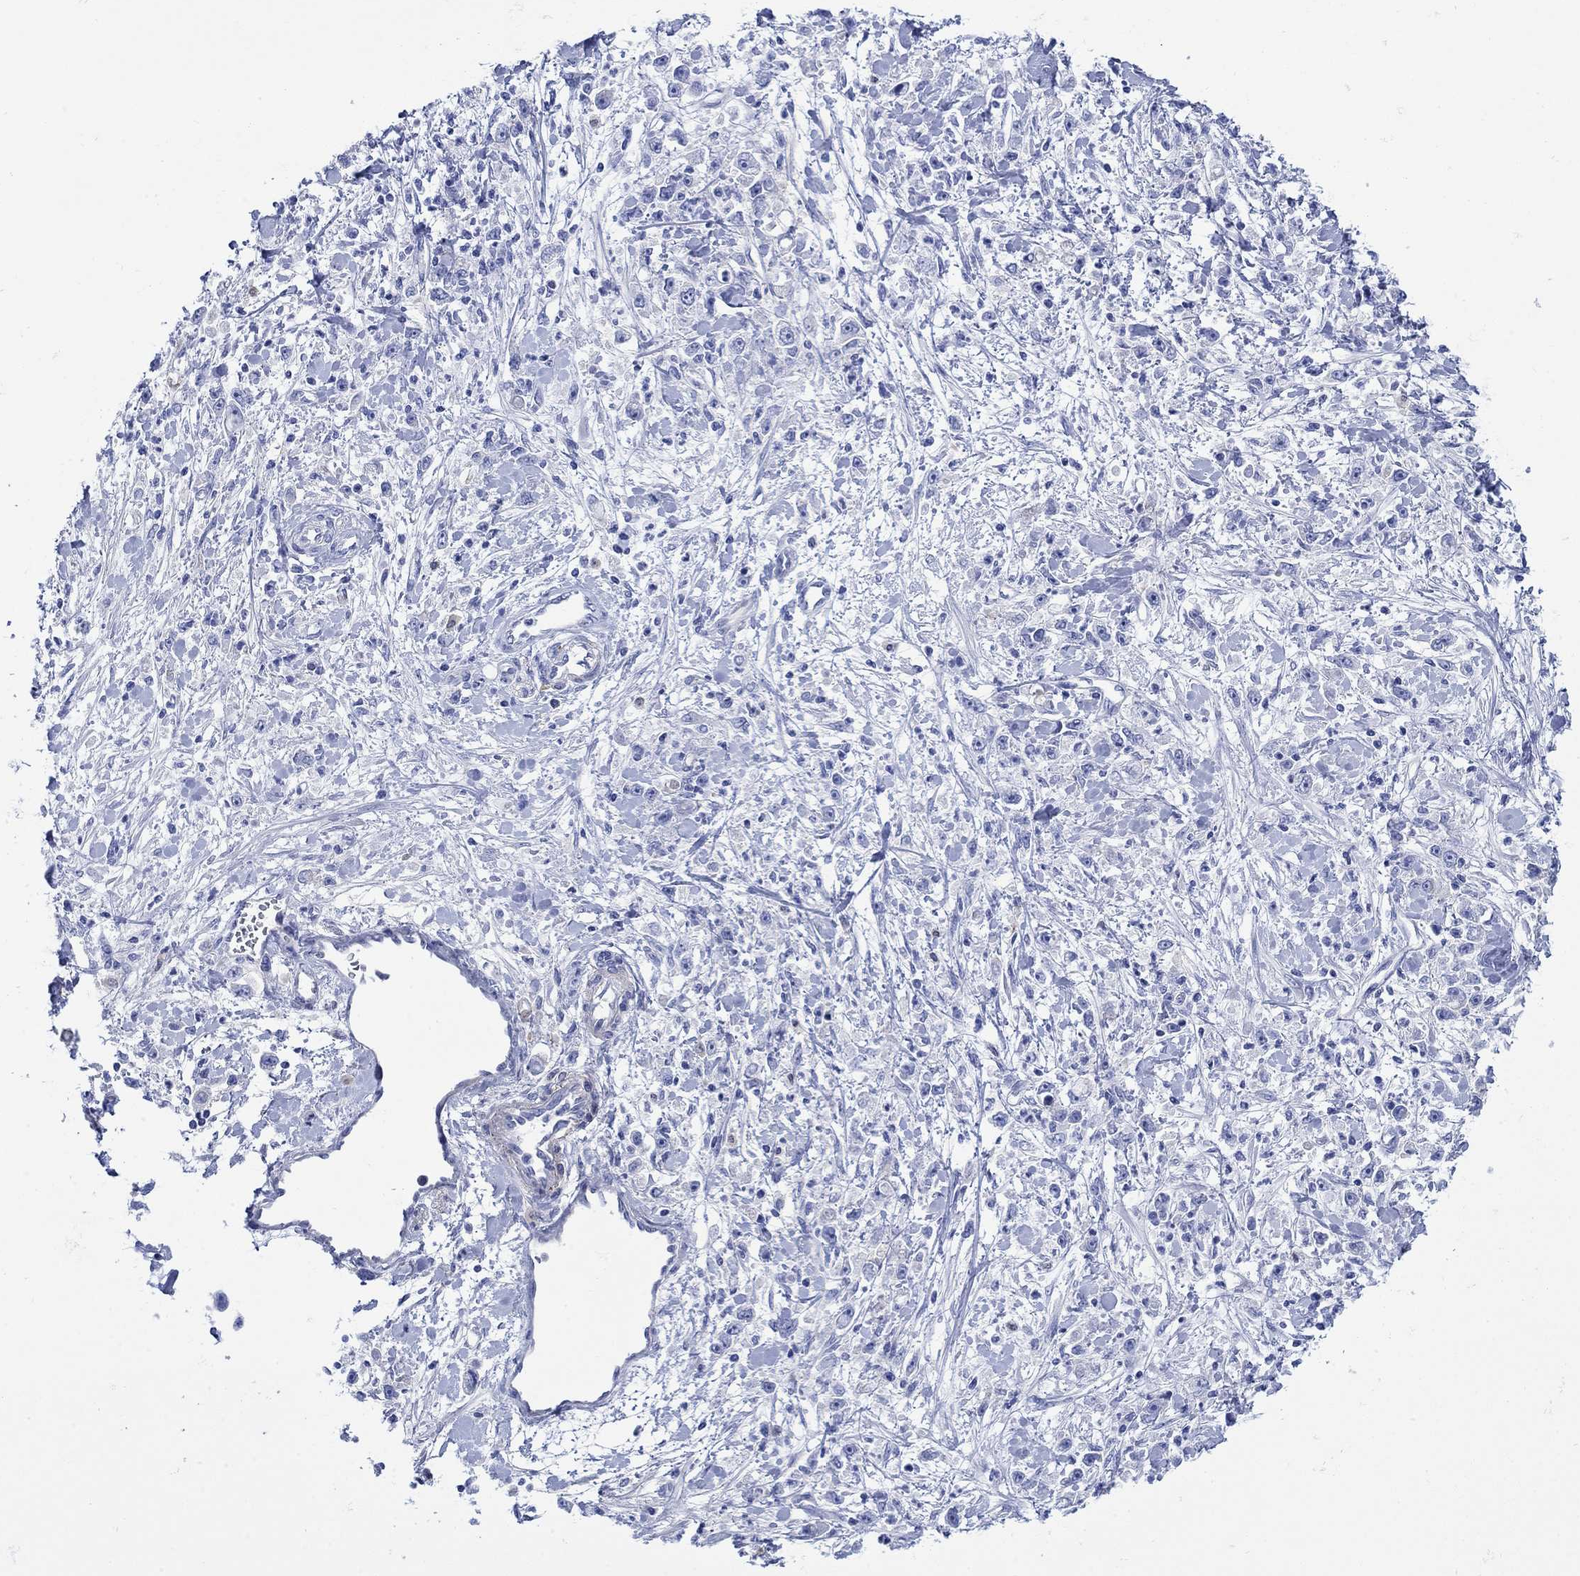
{"staining": {"intensity": "negative", "quantity": "none", "location": "none"}, "tissue": "stomach cancer", "cell_type": "Tumor cells", "image_type": "cancer", "snomed": [{"axis": "morphology", "description": "Adenocarcinoma, NOS"}, {"axis": "topography", "description": "Stomach"}], "caption": "Stomach adenocarcinoma stained for a protein using IHC exhibits no expression tumor cells.", "gene": "ANKMY1", "patient": {"sex": "female", "age": 59}}